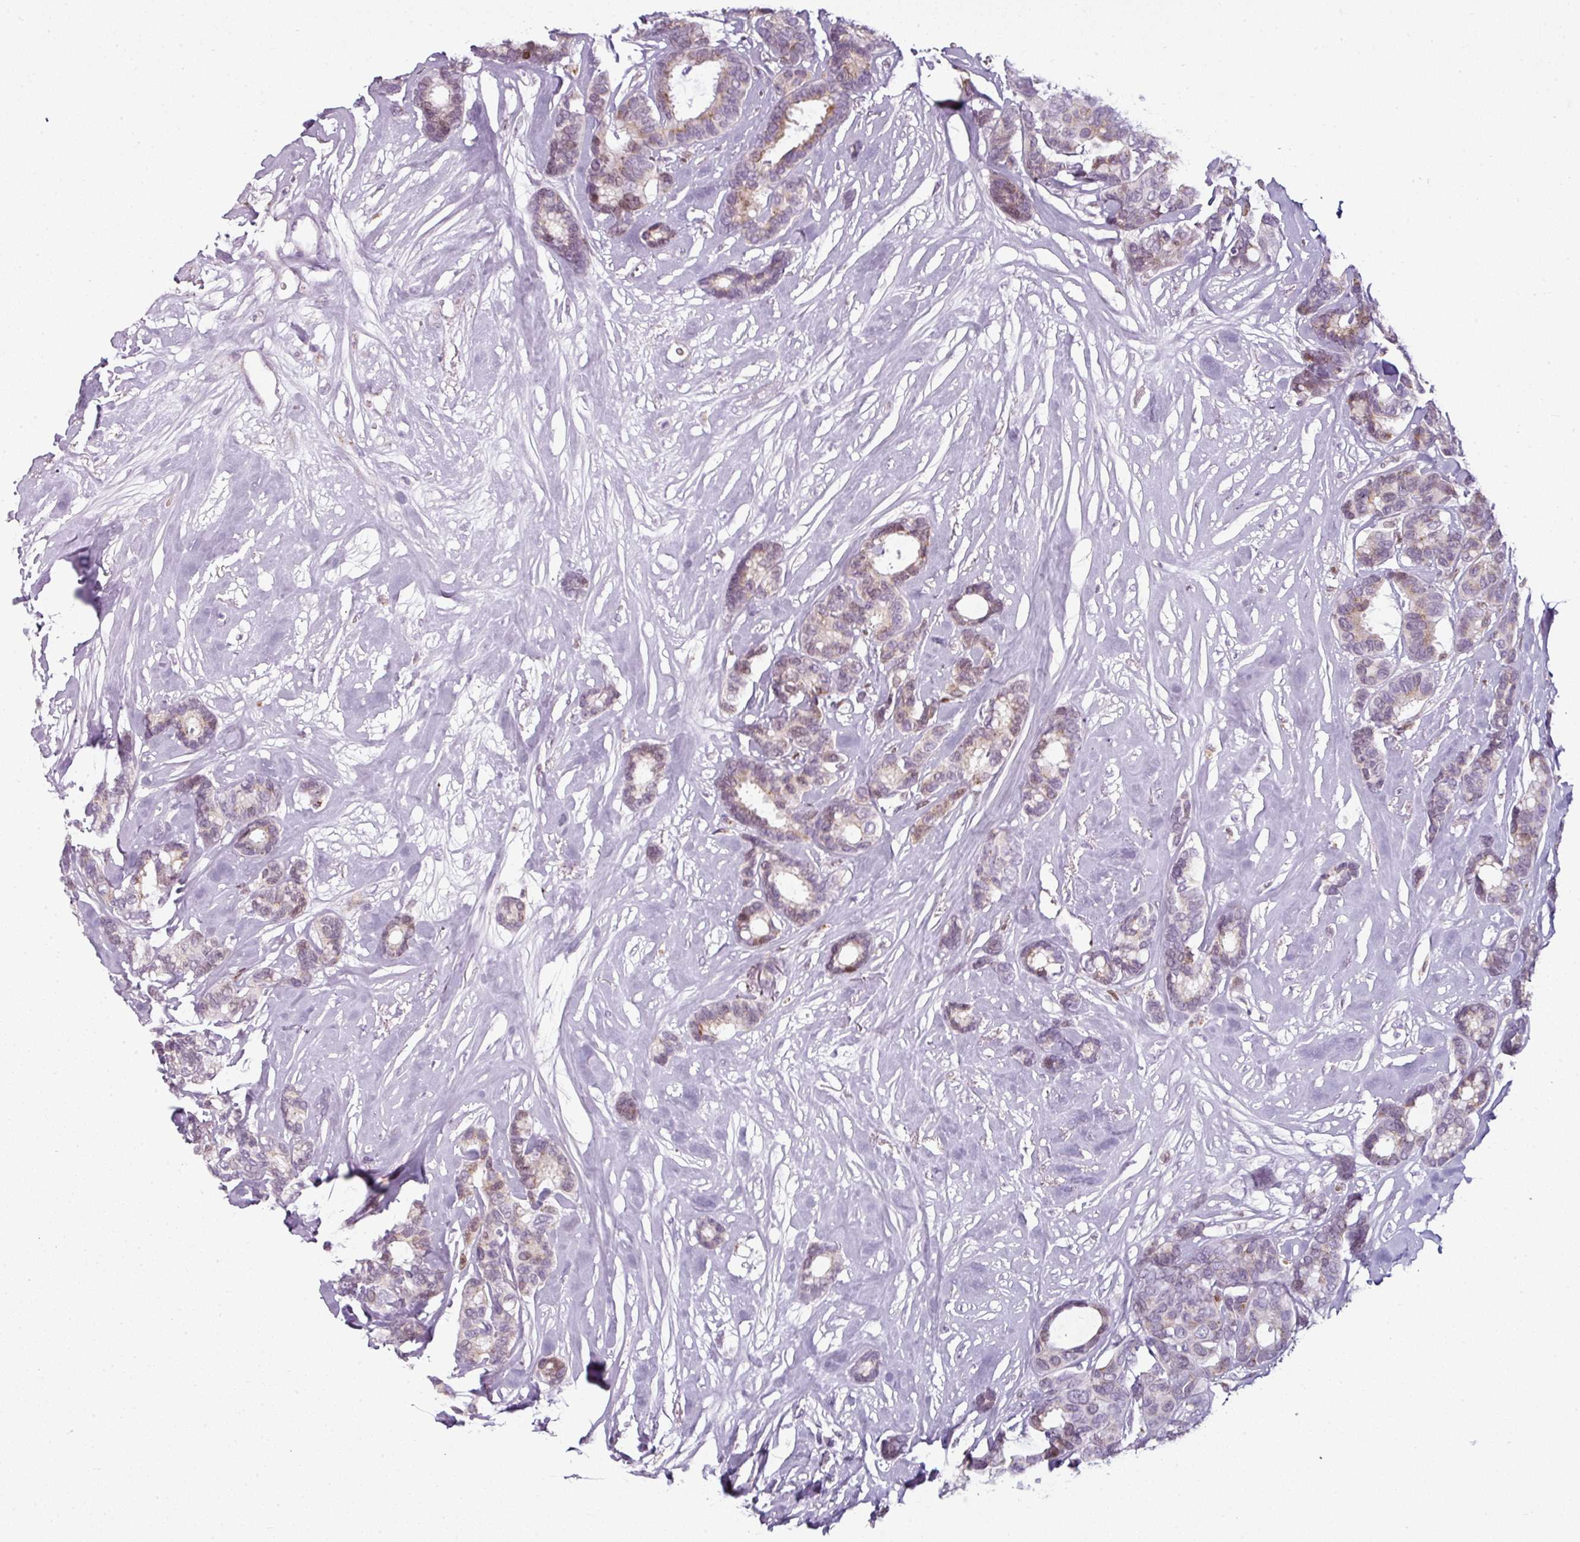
{"staining": {"intensity": "moderate", "quantity": "25%-75%", "location": "cytoplasmic/membranous,nuclear"}, "tissue": "breast cancer", "cell_type": "Tumor cells", "image_type": "cancer", "snomed": [{"axis": "morphology", "description": "Duct carcinoma"}, {"axis": "topography", "description": "Breast"}], "caption": "Intraductal carcinoma (breast) was stained to show a protein in brown. There is medium levels of moderate cytoplasmic/membranous and nuclear positivity in about 25%-75% of tumor cells.", "gene": "SYT8", "patient": {"sex": "female", "age": 87}}